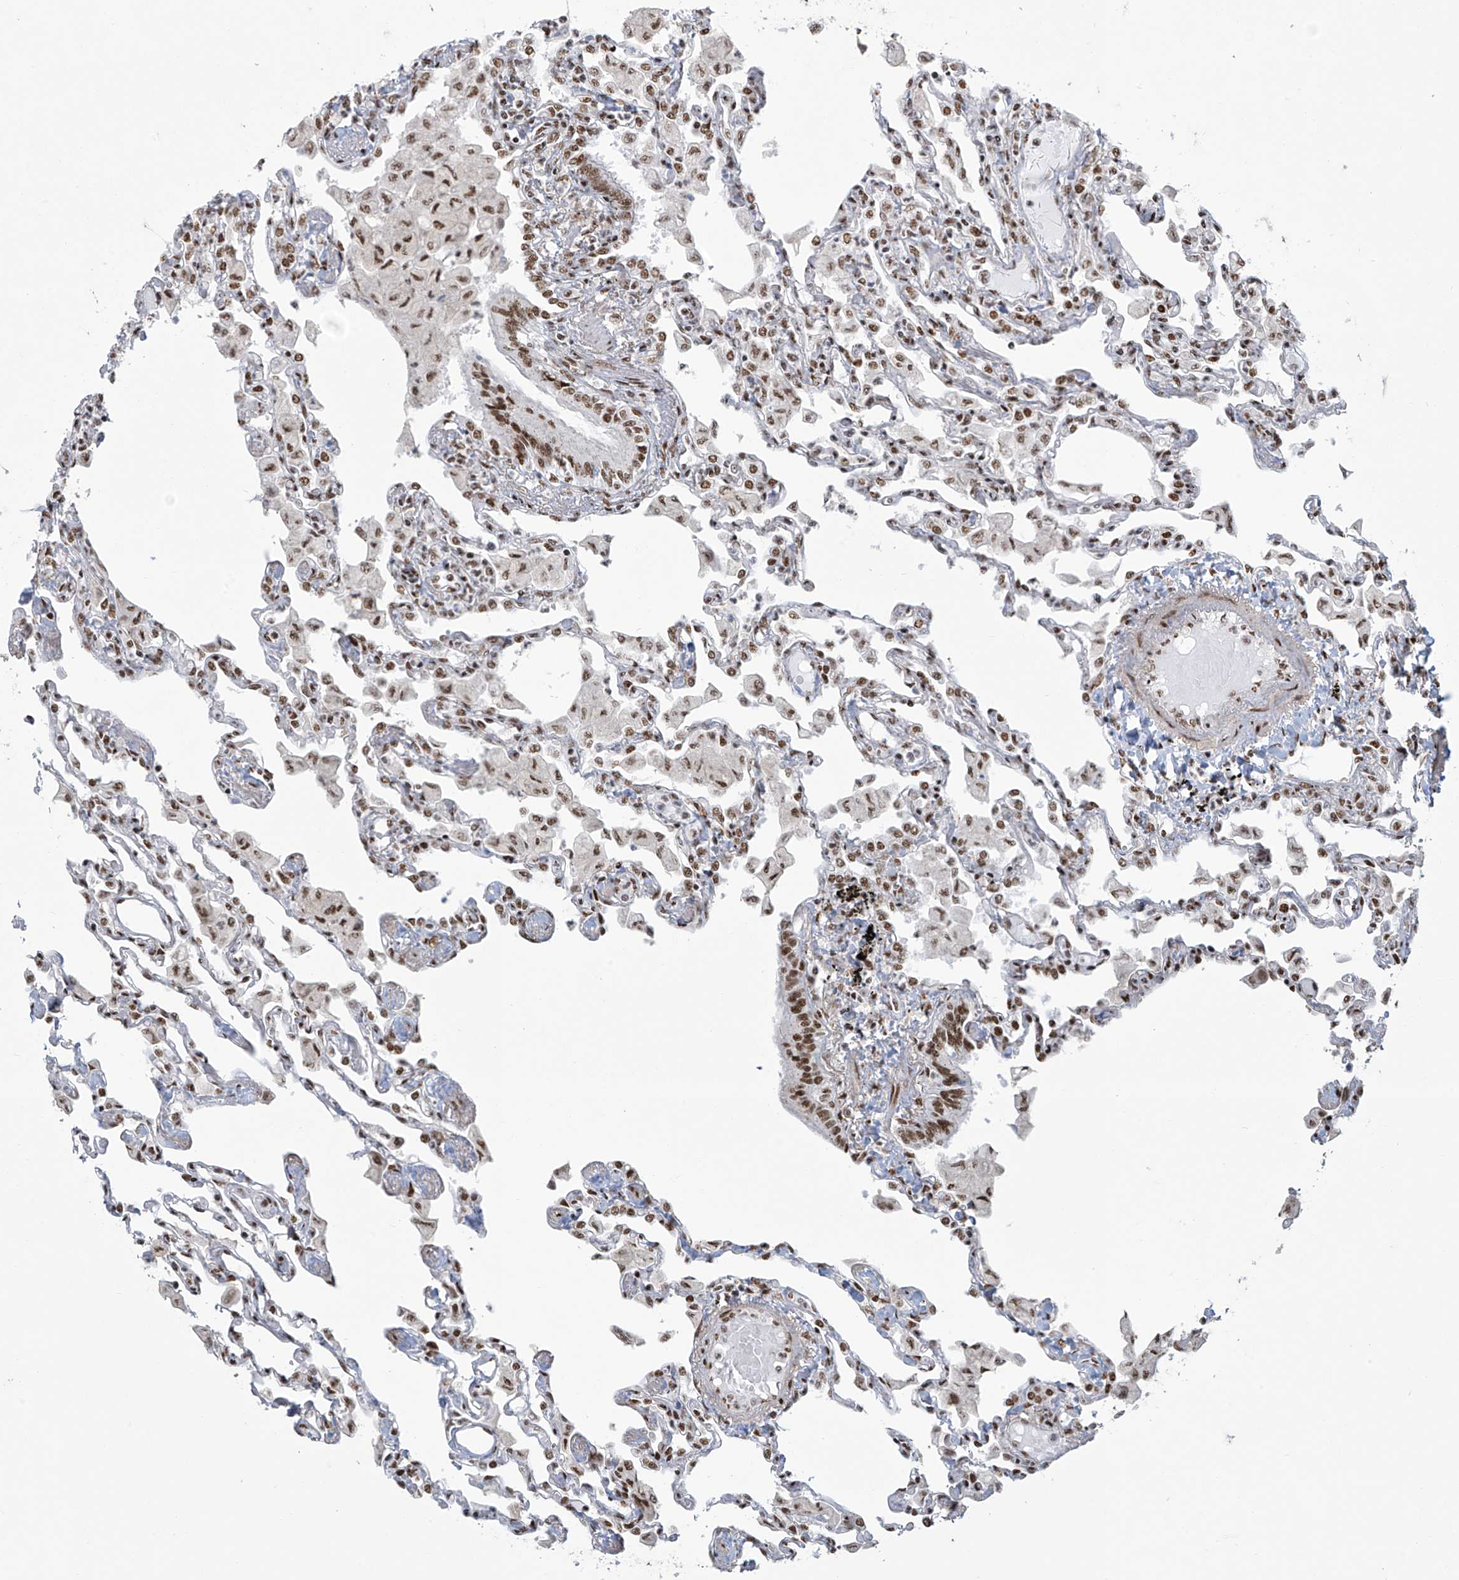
{"staining": {"intensity": "moderate", "quantity": ">75%", "location": "nuclear"}, "tissue": "lung", "cell_type": "Alveolar cells", "image_type": "normal", "snomed": [{"axis": "morphology", "description": "Normal tissue, NOS"}, {"axis": "topography", "description": "Bronchus"}, {"axis": "topography", "description": "Lung"}], "caption": "Protein staining exhibits moderate nuclear staining in approximately >75% of alveolar cells in unremarkable lung.", "gene": "MS4A6A", "patient": {"sex": "female", "age": 49}}